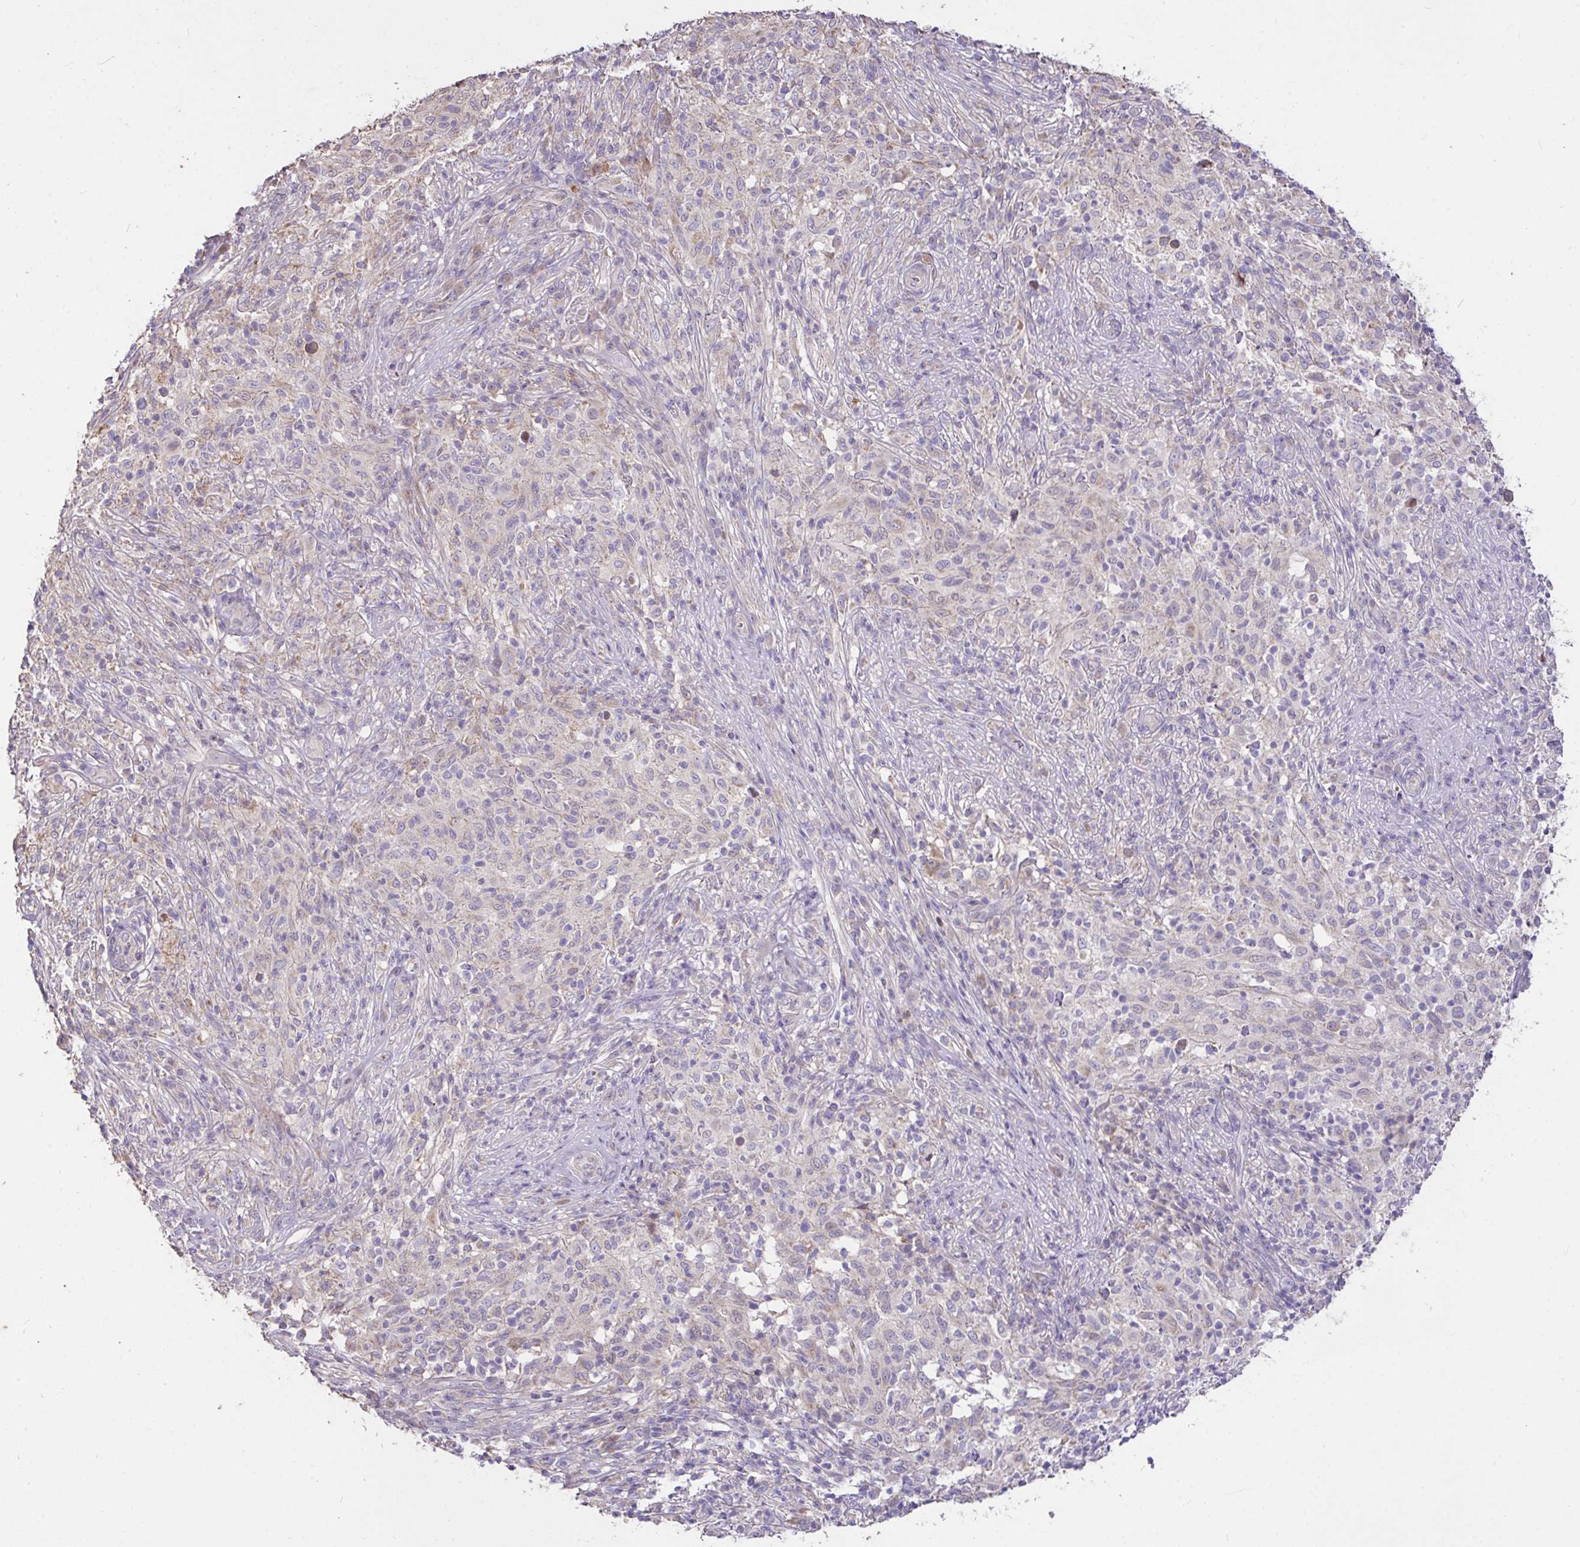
{"staining": {"intensity": "negative", "quantity": "none", "location": "none"}, "tissue": "melanoma", "cell_type": "Tumor cells", "image_type": "cancer", "snomed": [{"axis": "morphology", "description": "Malignant melanoma, NOS"}, {"axis": "topography", "description": "Skin"}], "caption": "The immunohistochemistry (IHC) image has no significant positivity in tumor cells of malignant melanoma tissue. Brightfield microscopy of immunohistochemistry stained with DAB (brown) and hematoxylin (blue), captured at high magnification.", "gene": "FCER1A", "patient": {"sex": "male", "age": 66}}